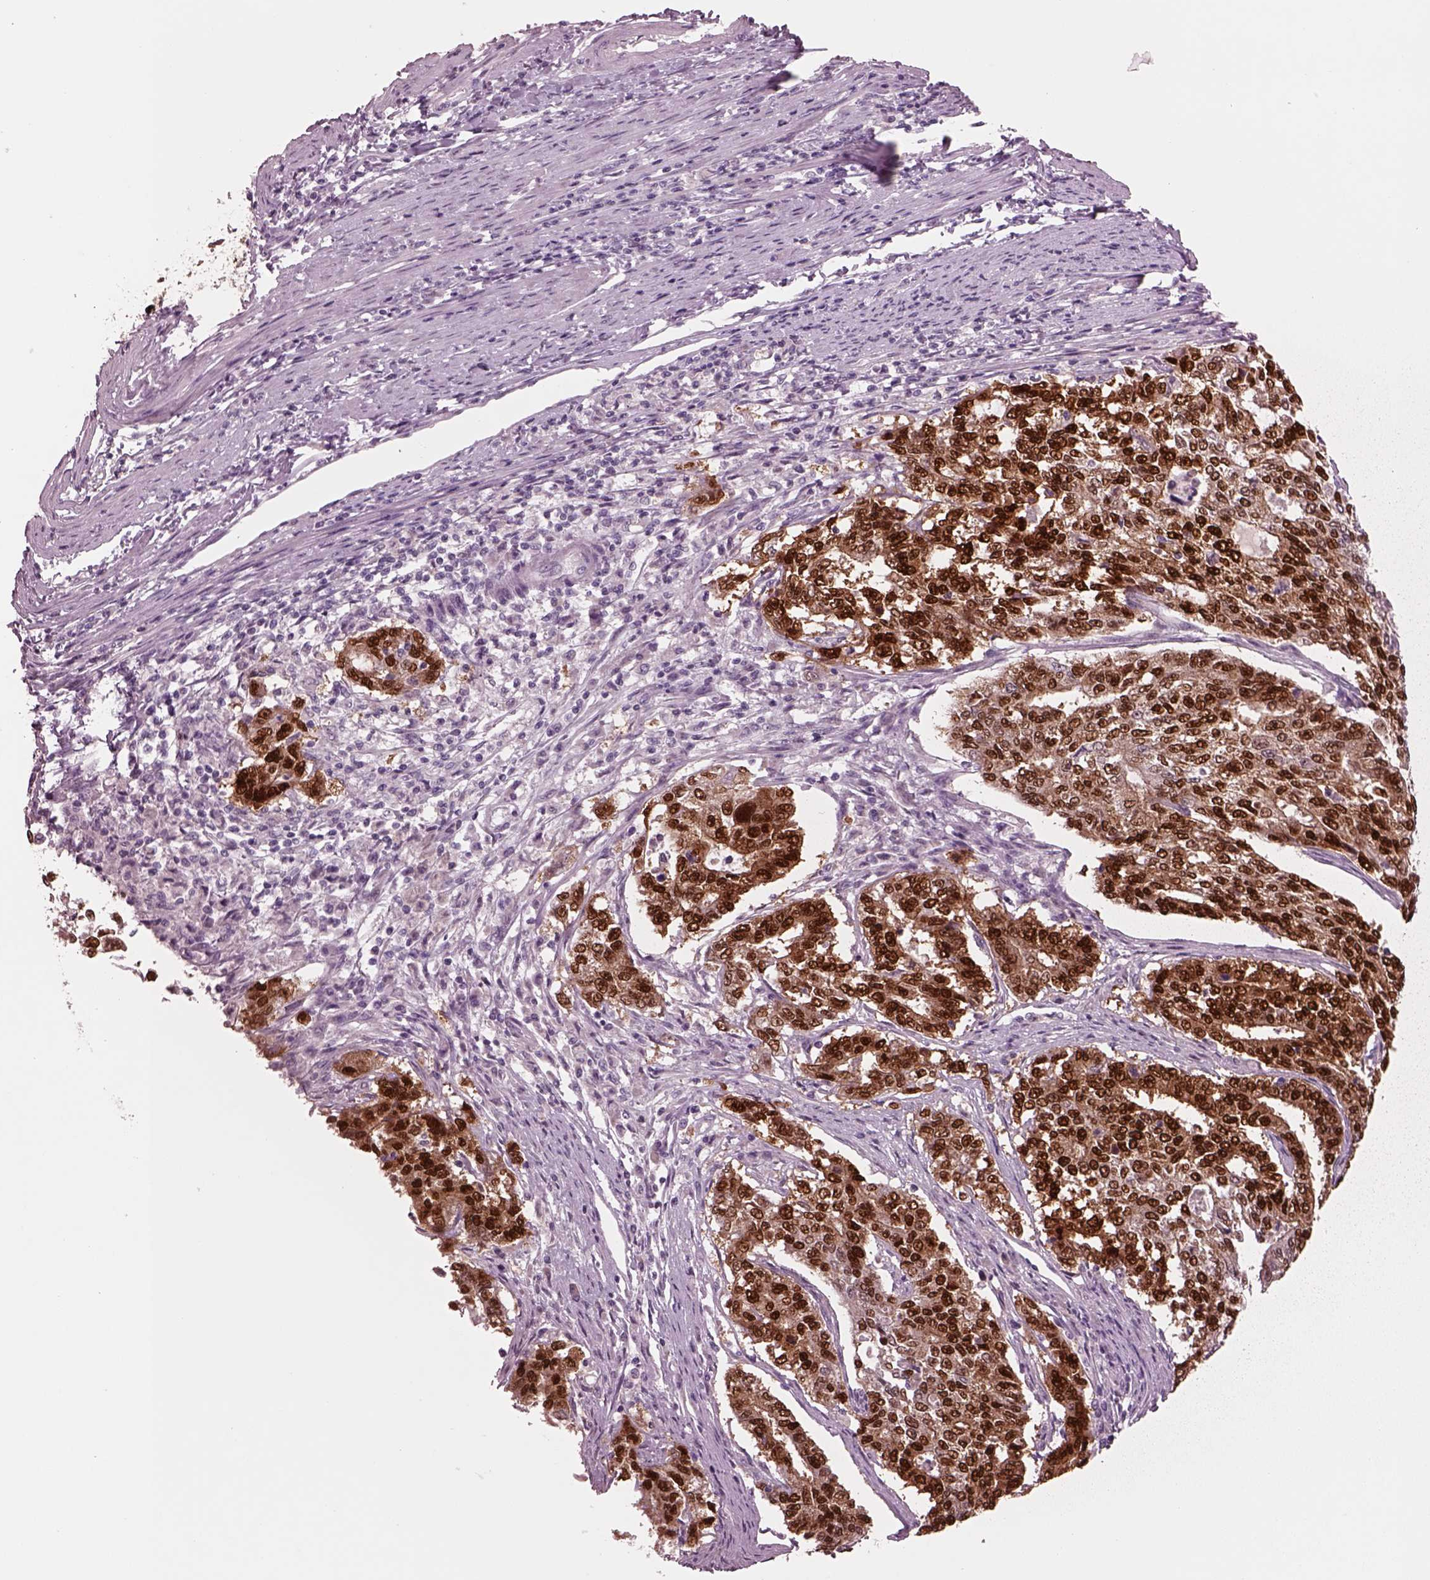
{"staining": {"intensity": "strong", "quantity": ">75%", "location": "cytoplasmic/membranous,nuclear"}, "tissue": "endometrial cancer", "cell_type": "Tumor cells", "image_type": "cancer", "snomed": [{"axis": "morphology", "description": "Adenocarcinoma, NOS"}, {"axis": "topography", "description": "Uterus"}], "caption": "The photomicrograph demonstrates staining of endometrial cancer (adenocarcinoma), revealing strong cytoplasmic/membranous and nuclear protein positivity (brown color) within tumor cells.", "gene": "SOX9", "patient": {"sex": "female", "age": 59}}